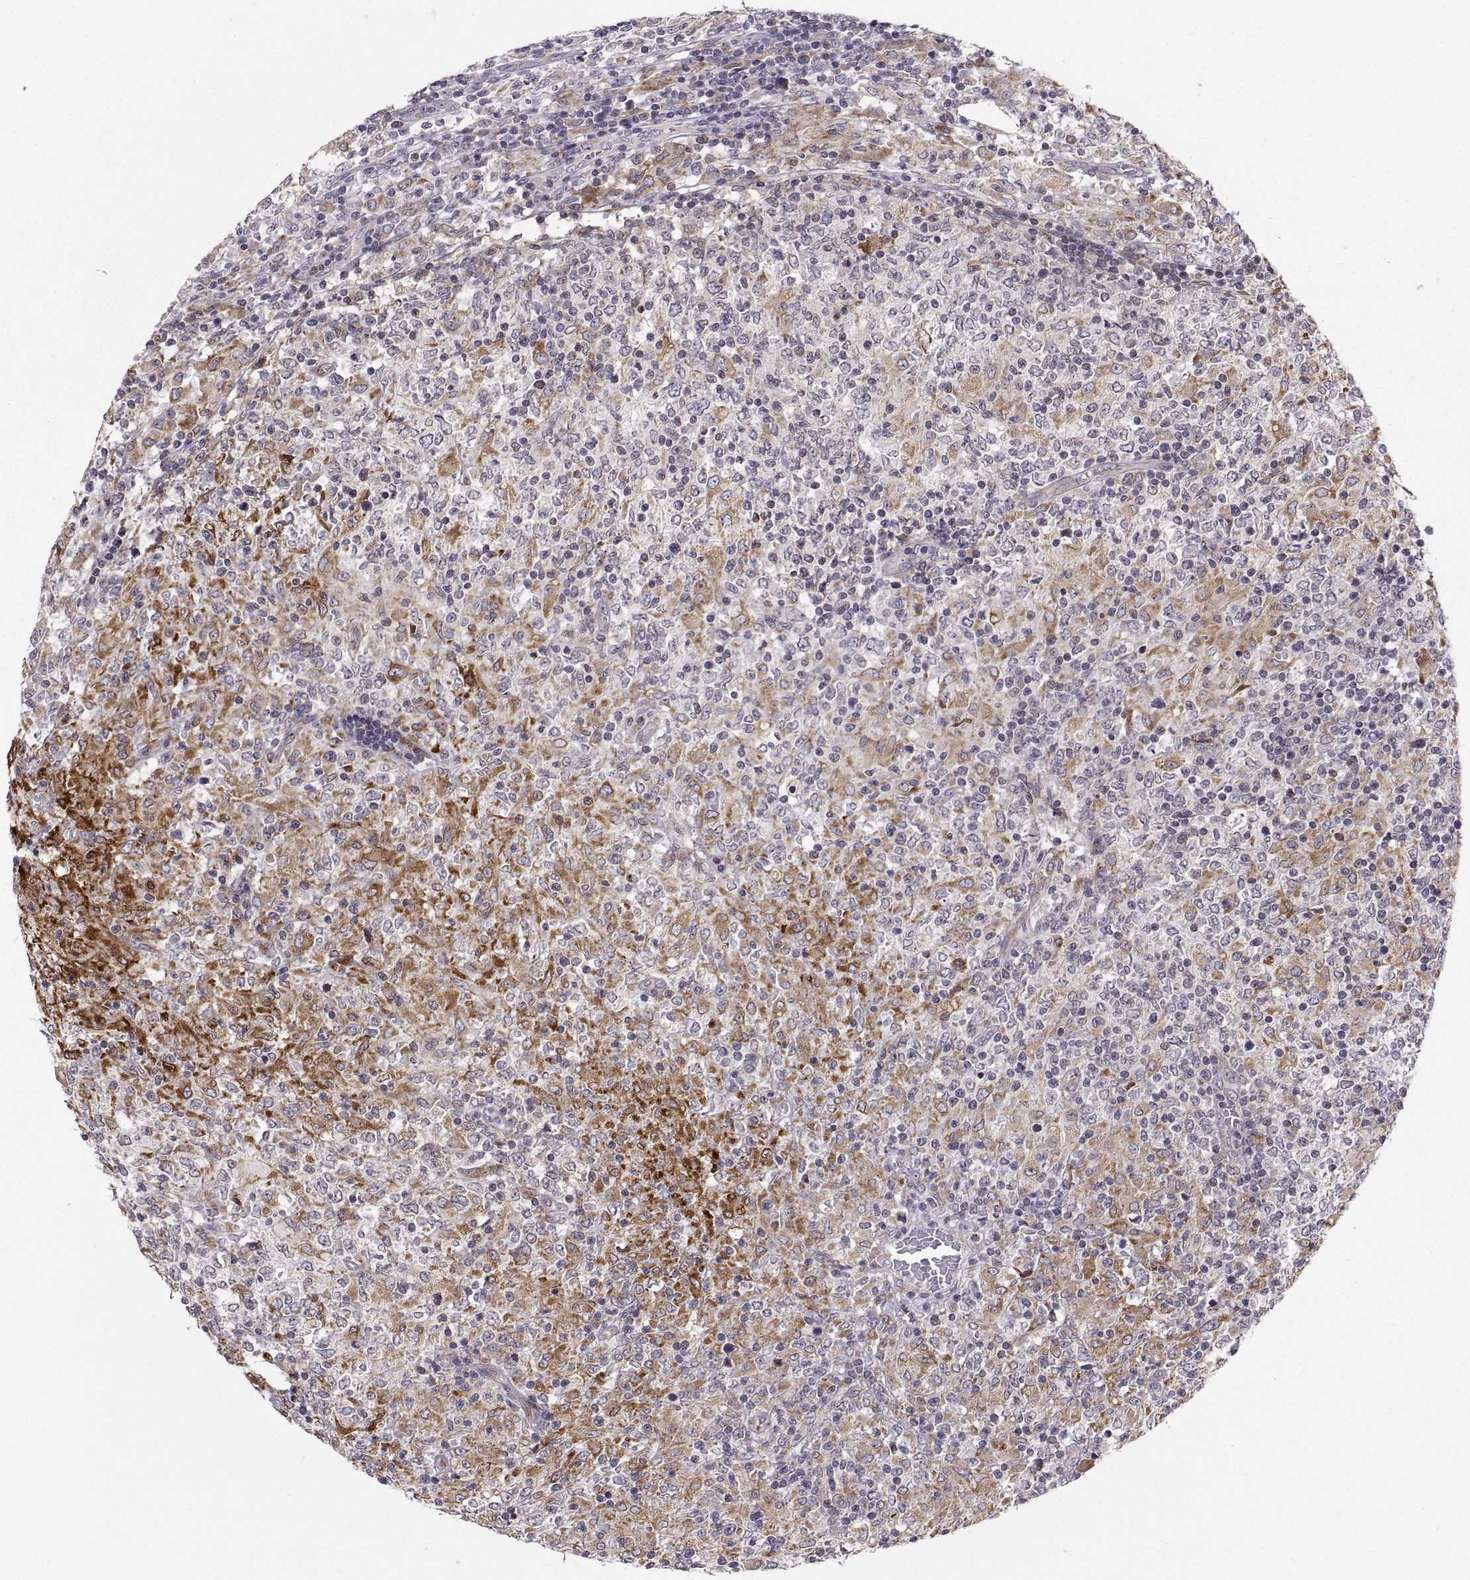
{"staining": {"intensity": "negative", "quantity": "none", "location": "none"}, "tissue": "lymphoma", "cell_type": "Tumor cells", "image_type": "cancer", "snomed": [{"axis": "morphology", "description": "Malignant lymphoma, non-Hodgkin's type, High grade"}, {"axis": "topography", "description": "Lymph node"}], "caption": "DAB immunohistochemical staining of high-grade malignant lymphoma, non-Hodgkin's type demonstrates no significant positivity in tumor cells.", "gene": "ERO1A", "patient": {"sex": "female", "age": 84}}